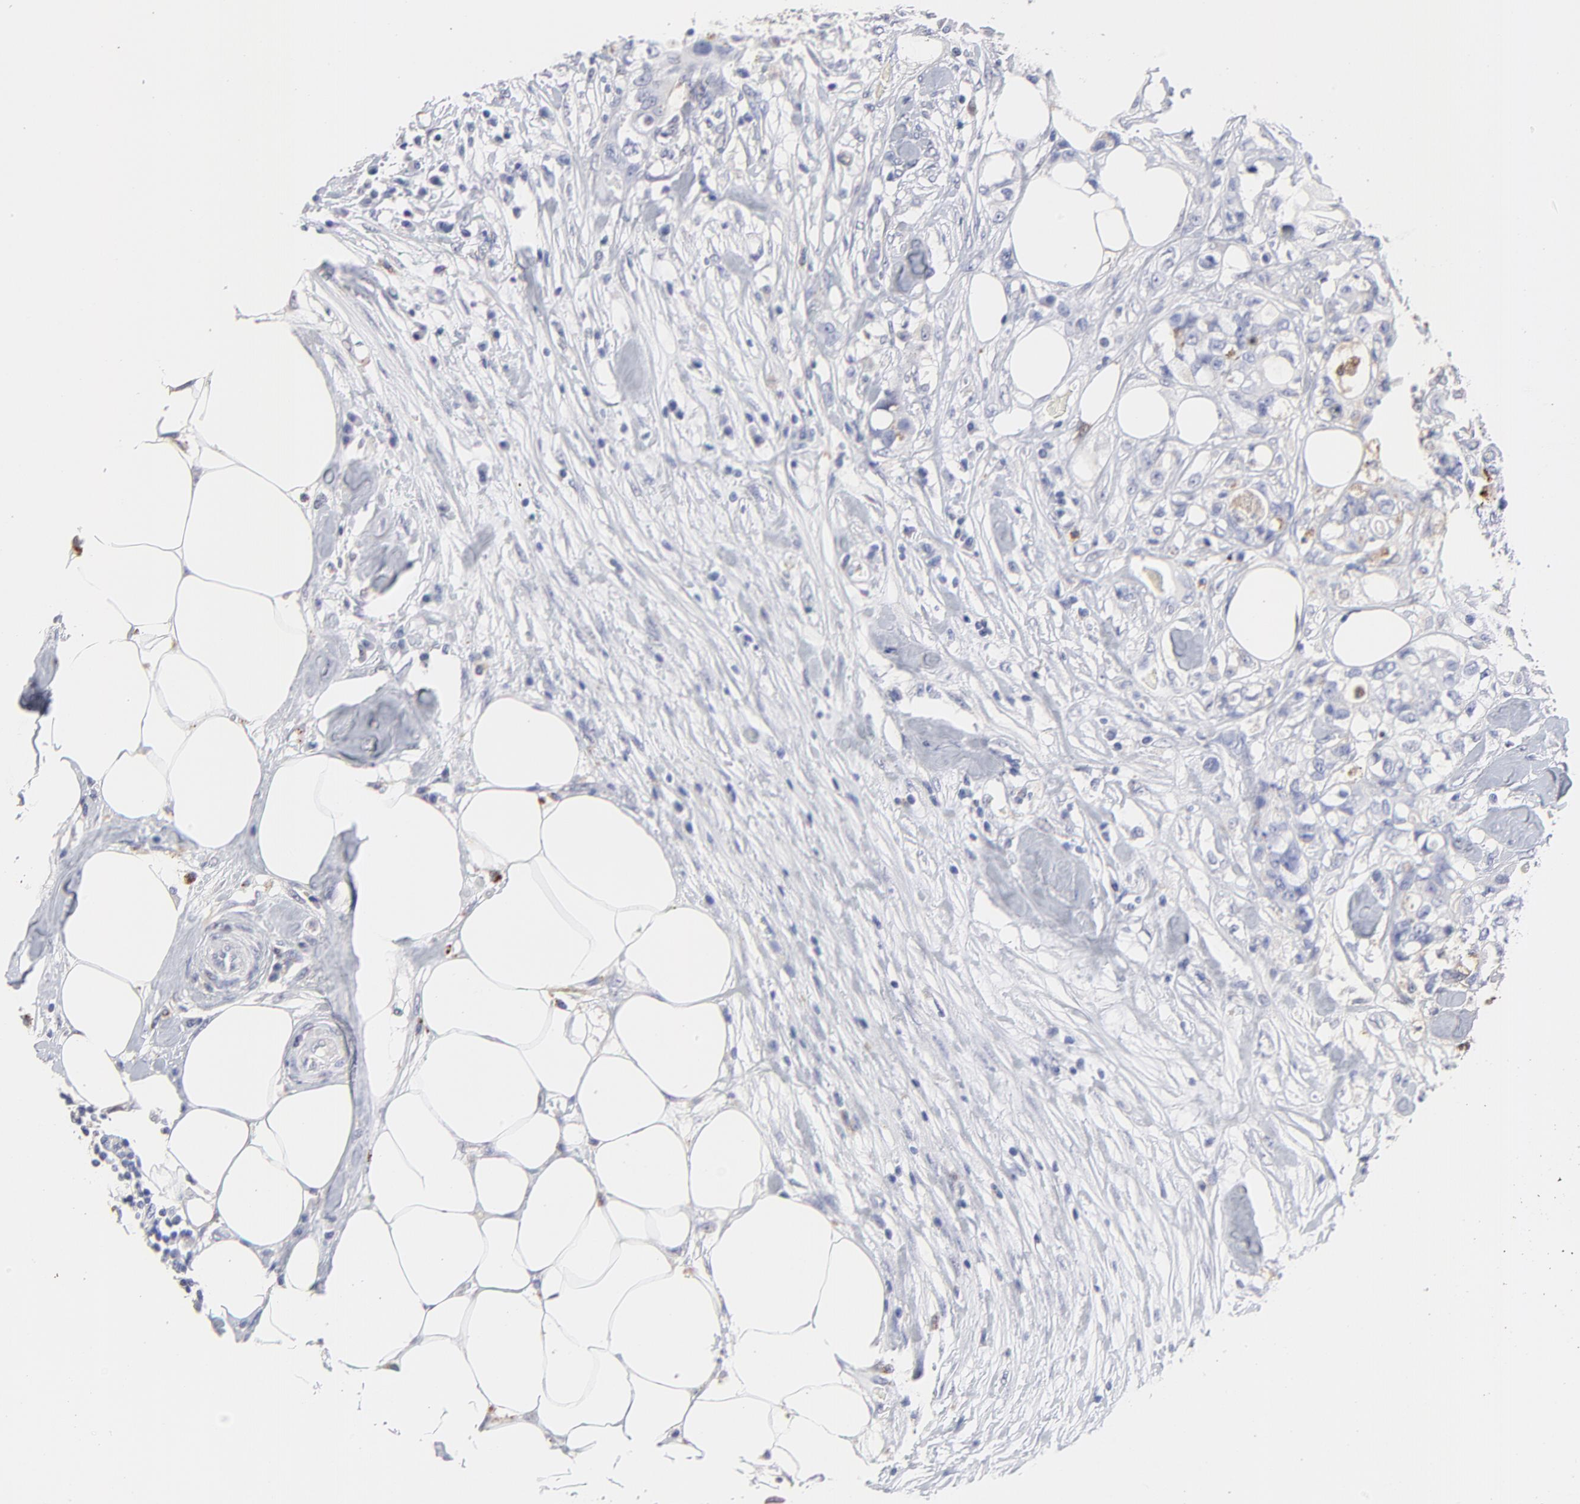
{"staining": {"intensity": "negative", "quantity": "none", "location": "none"}, "tissue": "colorectal cancer", "cell_type": "Tumor cells", "image_type": "cancer", "snomed": [{"axis": "morphology", "description": "Adenocarcinoma, NOS"}, {"axis": "topography", "description": "Rectum"}], "caption": "This is a micrograph of IHC staining of colorectal adenocarcinoma, which shows no staining in tumor cells.", "gene": "SMARCA1", "patient": {"sex": "female", "age": 57}}